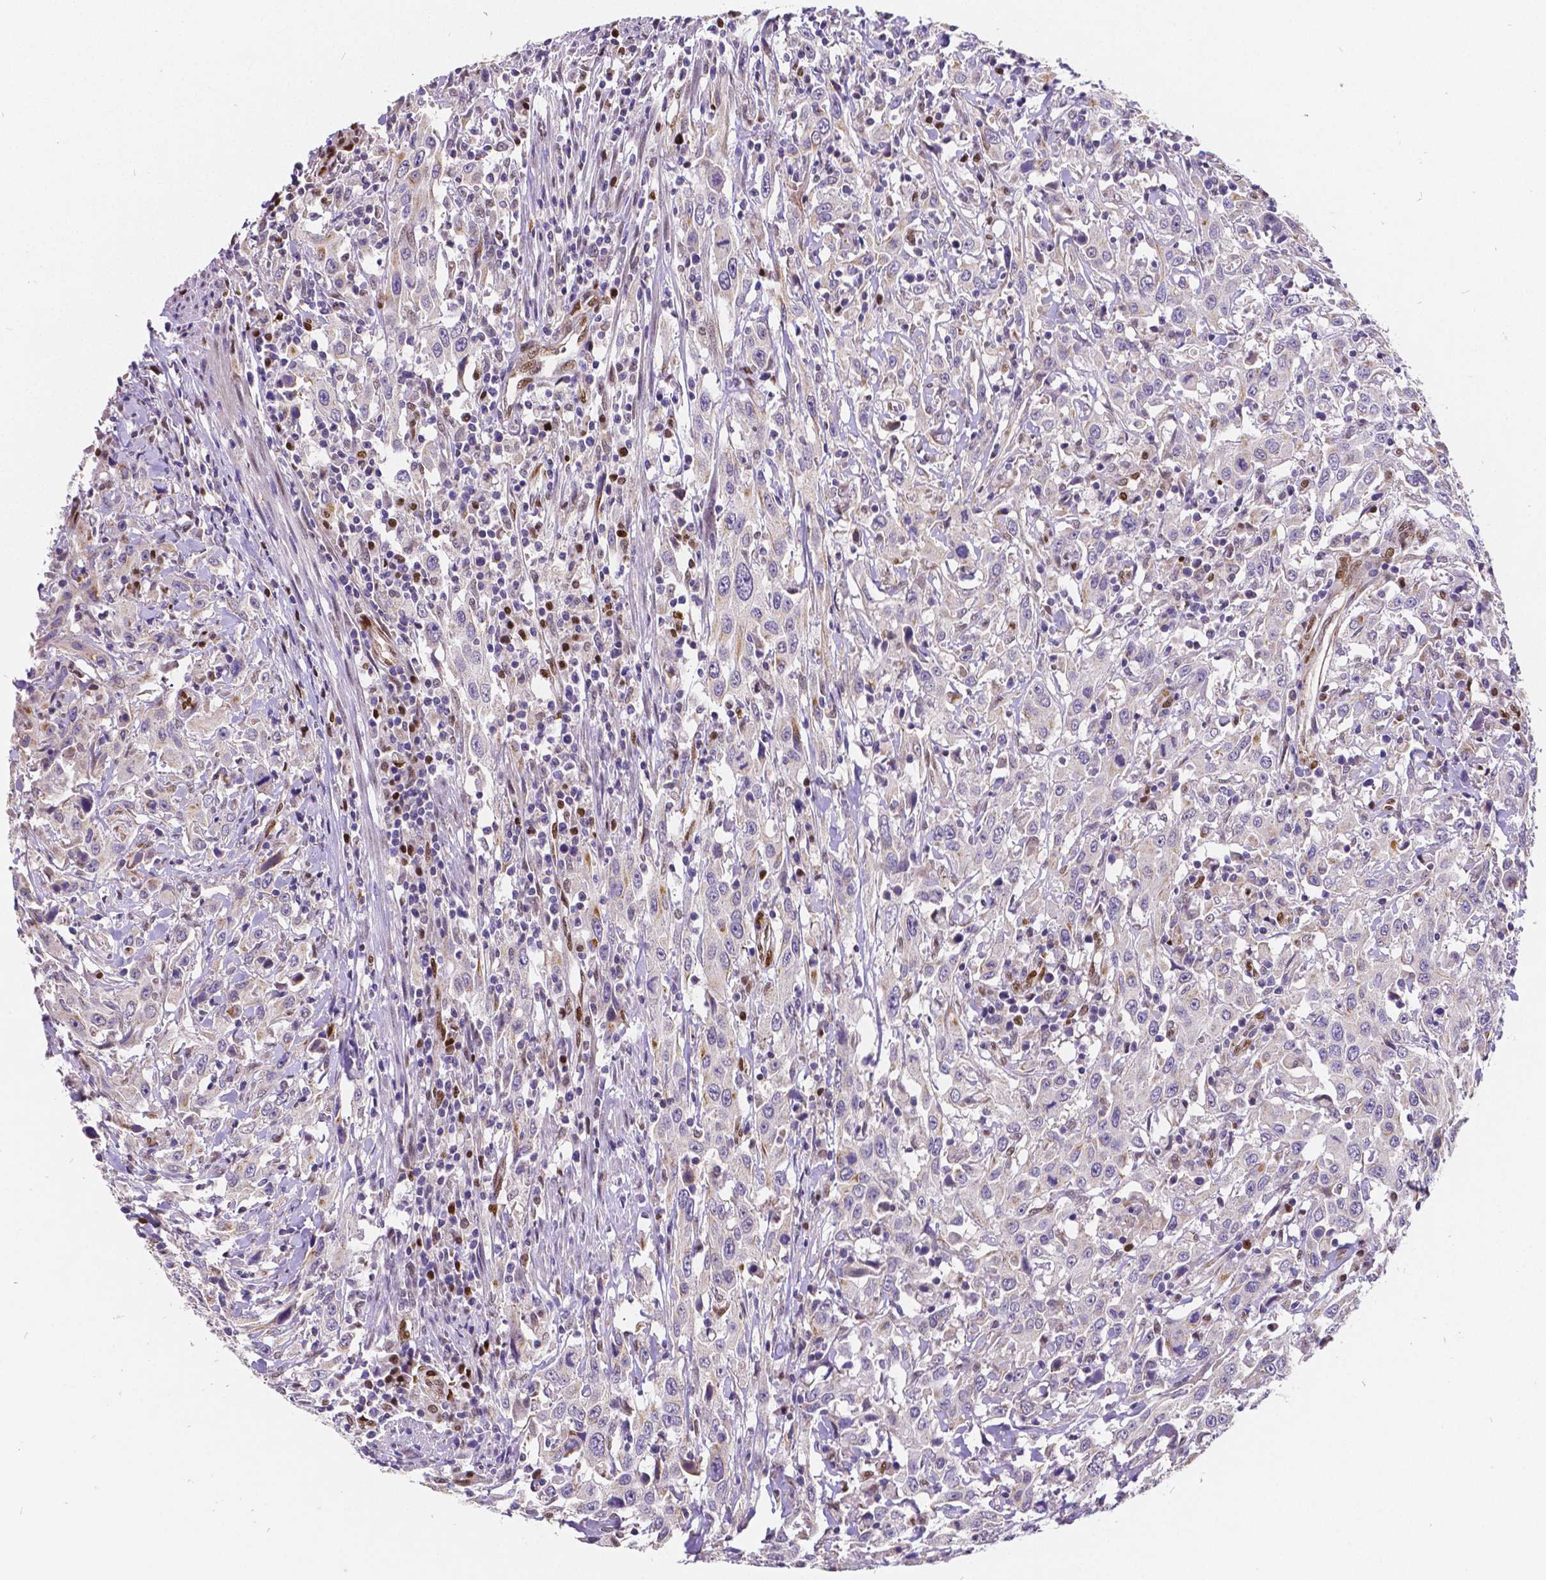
{"staining": {"intensity": "negative", "quantity": "none", "location": "none"}, "tissue": "urothelial cancer", "cell_type": "Tumor cells", "image_type": "cancer", "snomed": [{"axis": "morphology", "description": "Urothelial carcinoma, High grade"}, {"axis": "topography", "description": "Urinary bladder"}], "caption": "Urothelial cancer stained for a protein using immunohistochemistry reveals no staining tumor cells.", "gene": "MEF2C", "patient": {"sex": "male", "age": 61}}